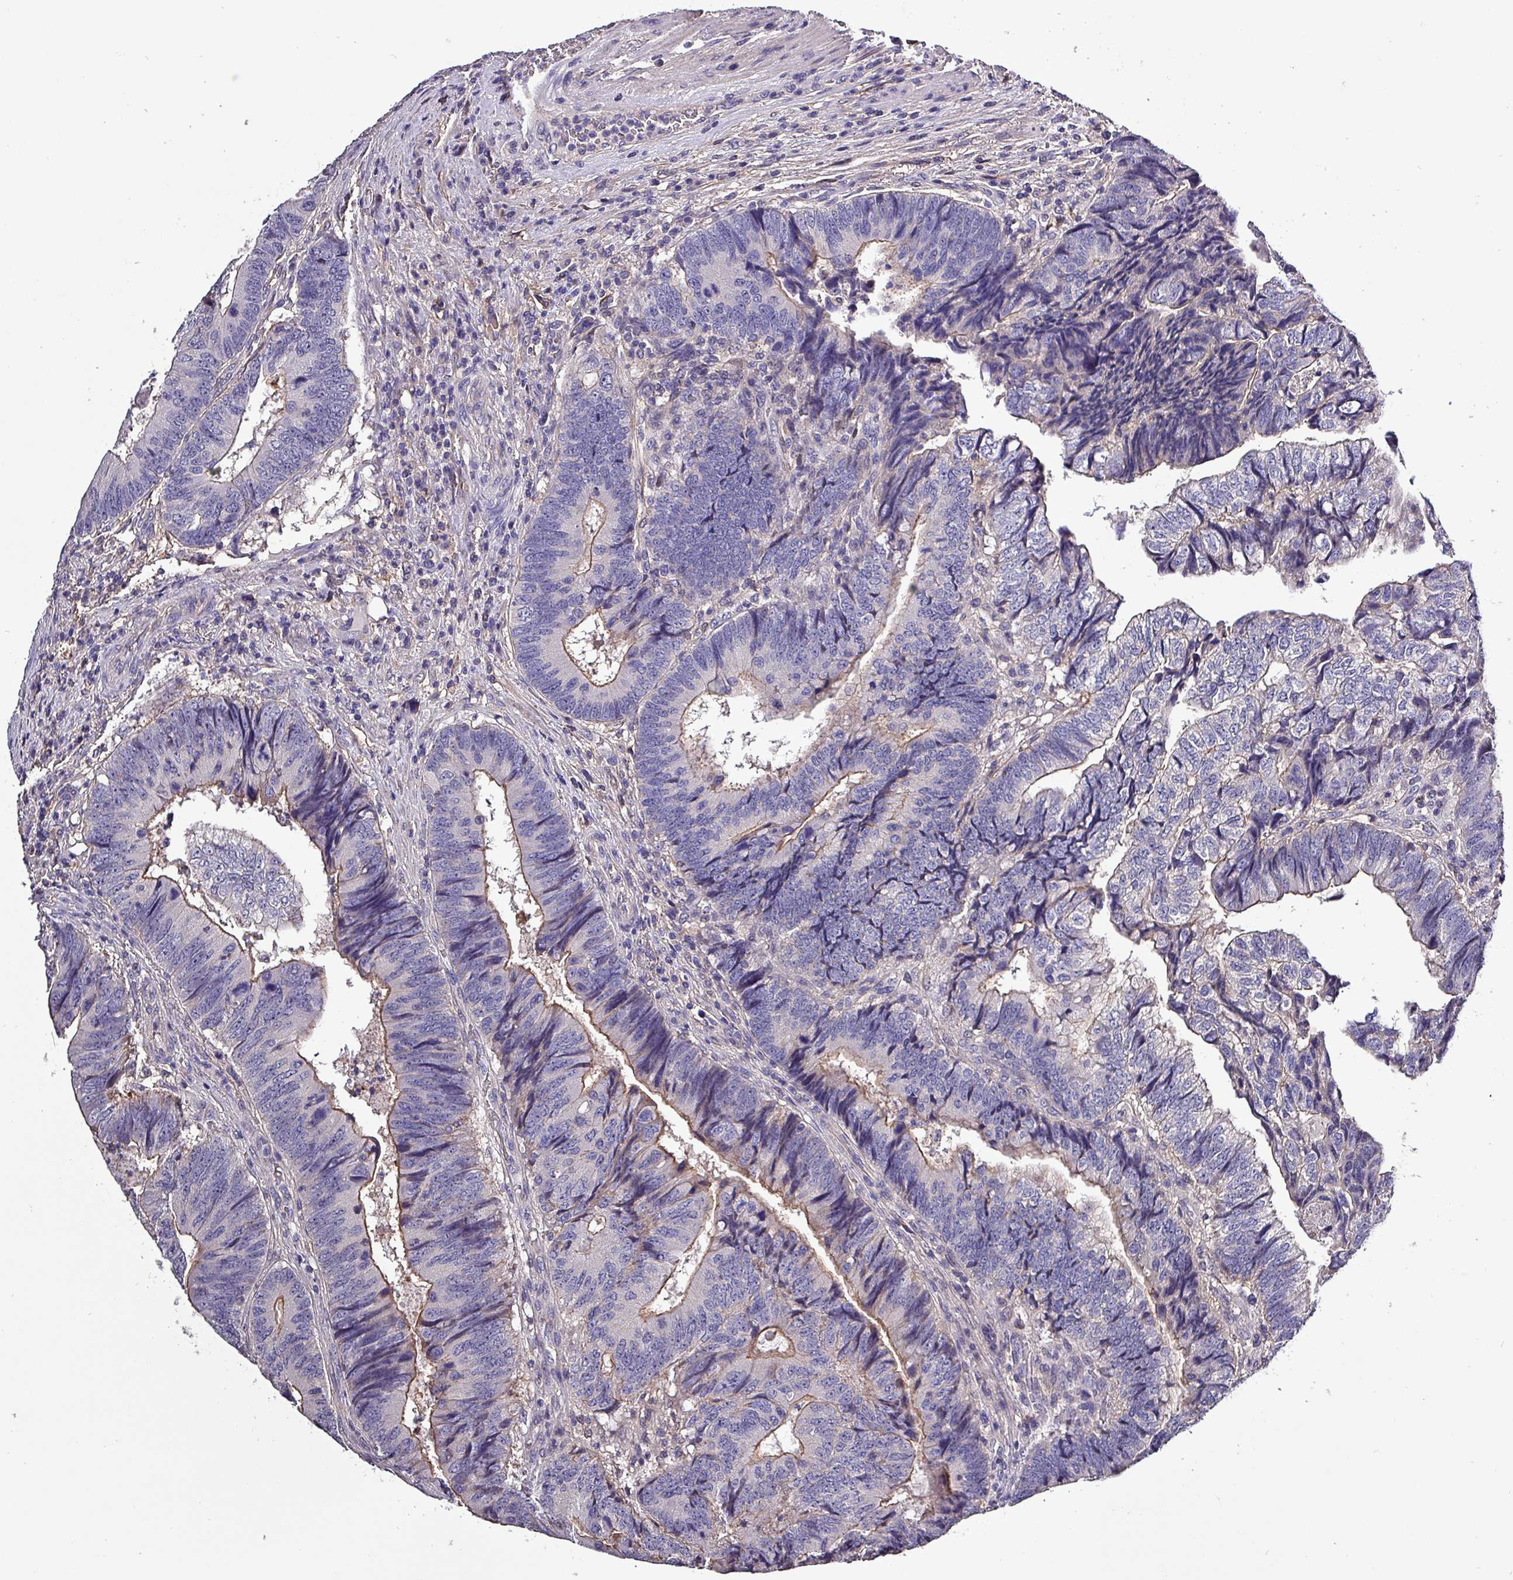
{"staining": {"intensity": "weak", "quantity": "25%-75%", "location": "cytoplasmic/membranous"}, "tissue": "colorectal cancer", "cell_type": "Tumor cells", "image_type": "cancer", "snomed": [{"axis": "morphology", "description": "Adenocarcinoma, NOS"}, {"axis": "topography", "description": "Colon"}], "caption": "Protein analysis of colorectal adenocarcinoma tissue demonstrates weak cytoplasmic/membranous expression in approximately 25%-75% of tumor cells.", "gene": "HTRA4", "patient": {"sex": "female", "age": 67}}